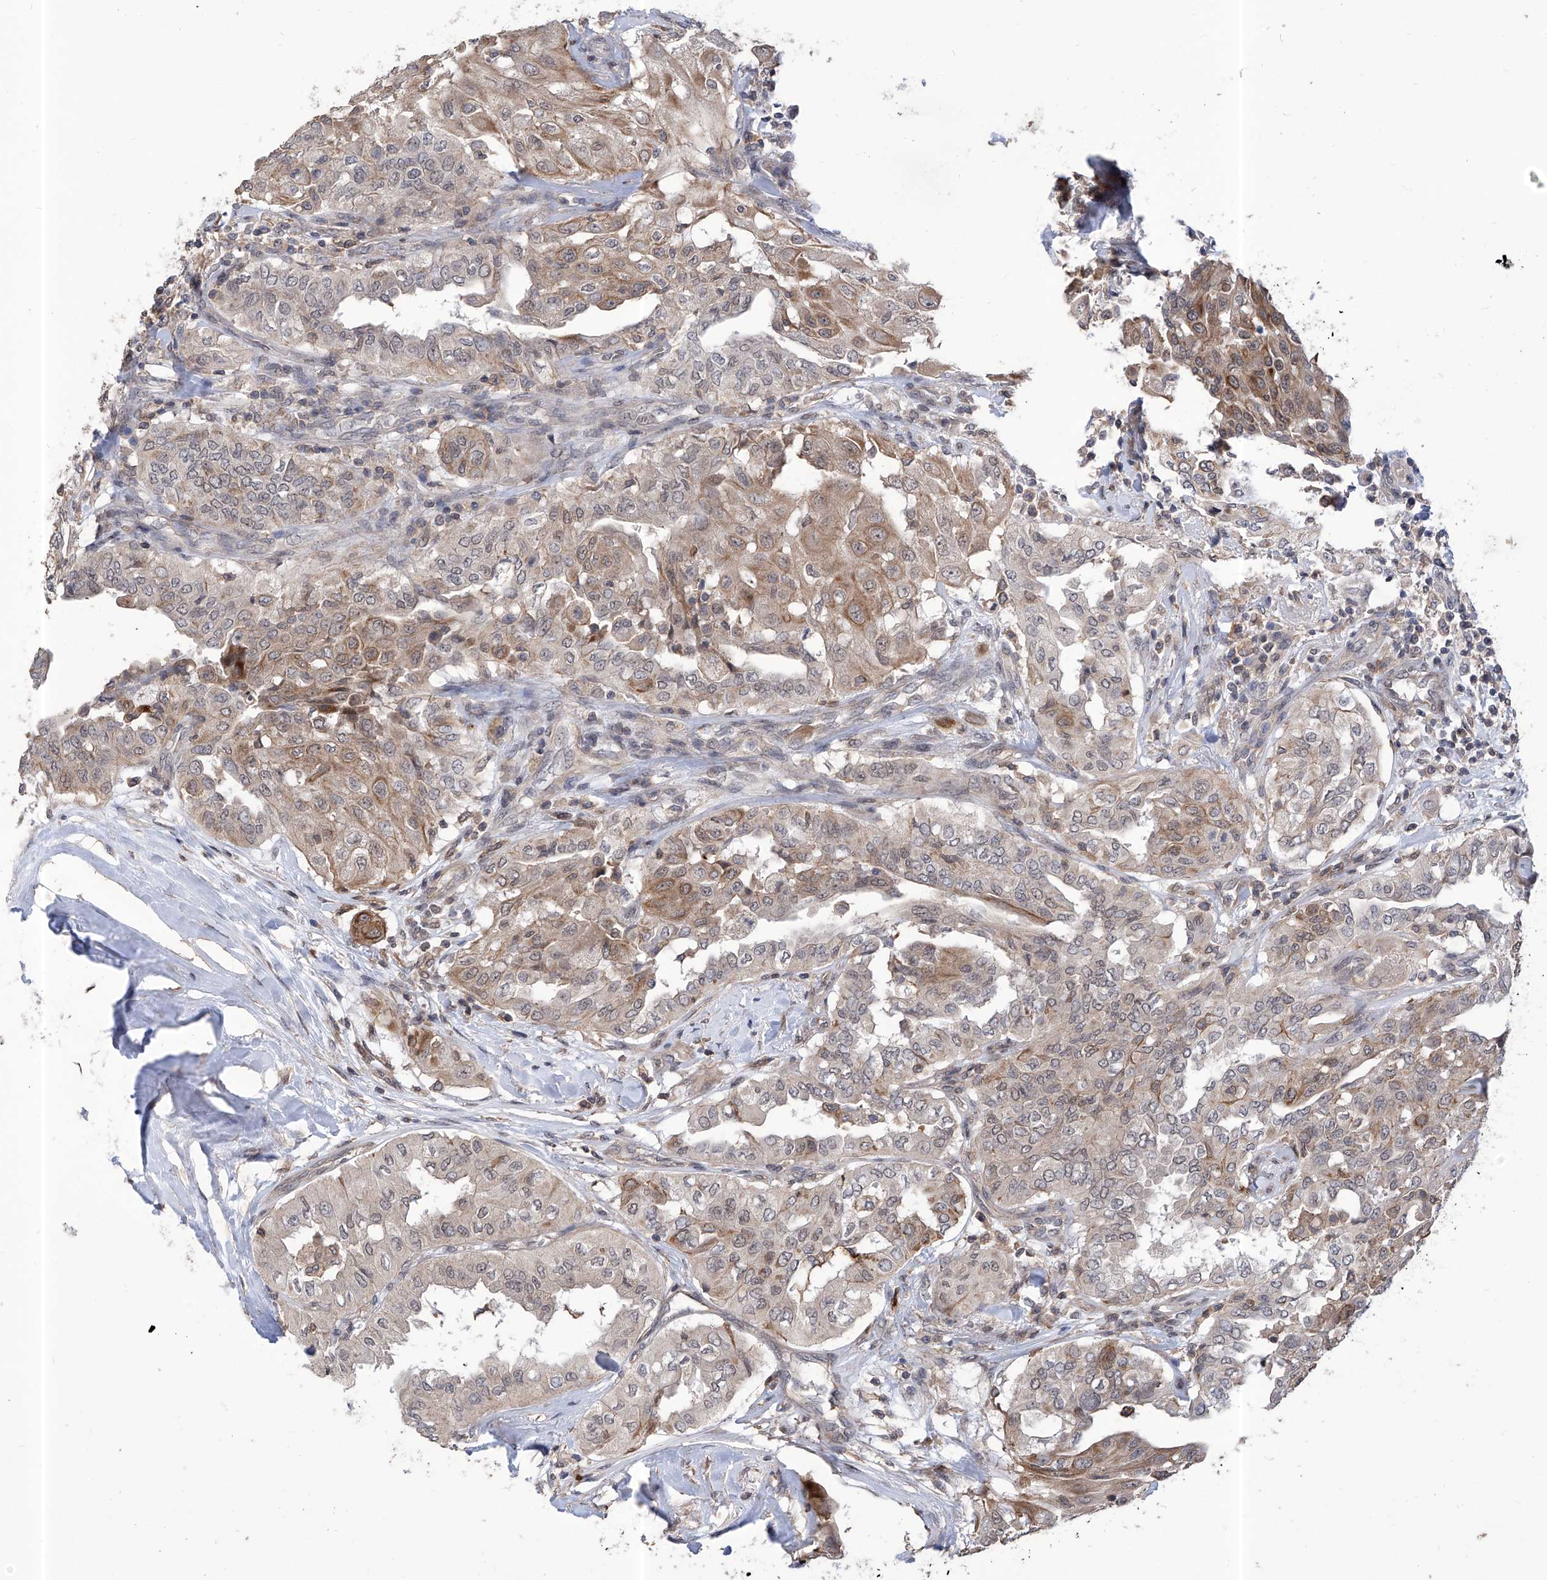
{"staining": {"intensity": "moderate", "quantity": "<25%", "location": "cytoplasmic/membranous"}, "tissue": "thyroid cancer", "cell_type": "Tumor cells", "image_type": "cancer", "snomed": [{"axis": "morphology", "description": "Papillary adenocarcinoma, NOS"}, {"axis": "topography", "description": "Thyroid gland"}], "caption": "Moderate cytoplasmic/membranous staining for a protein is appreciated in about <25% of tumor cells of thyroid cancer using immunohistochemistry.", "gene": "KIFC2", "patient": {"sex": "female", "age": 59}}